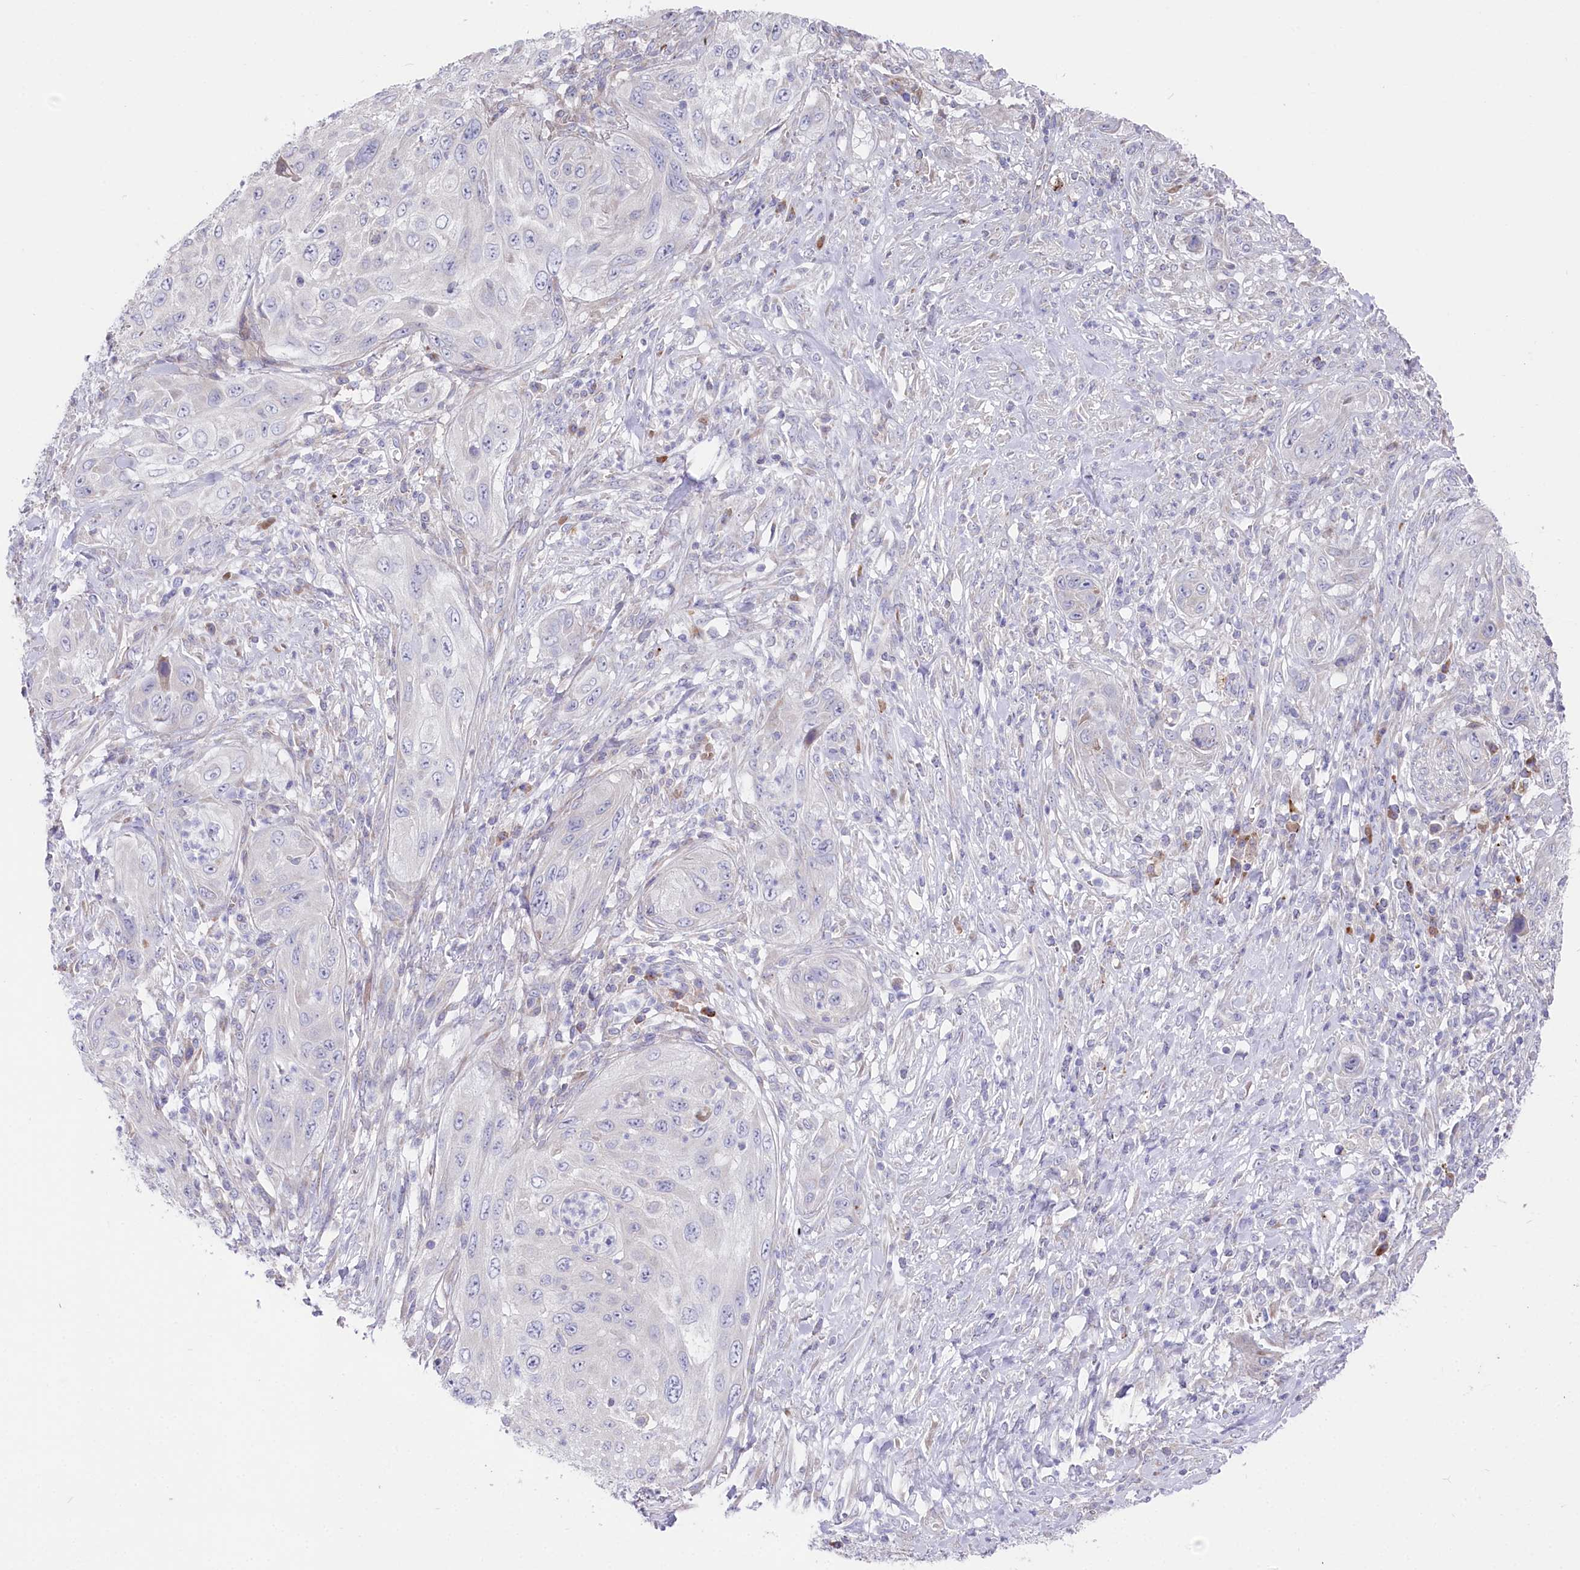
{"staining": {"intensity": "negative", "quantity": "none", "location": "none"}, "tissue": "cervical cancer", "cell_type": "Tumor cells", "image_type": "cancer", "snomed": [{"axis": "morphology", "description": "Squamous cell carcinoma, NOS"}, {"axis": "topography", "description": "Cervix"}], "caption": "Tumor cells are negative for brown protein staining in cervical cancer (squamous cell carcinoma).", "gene": "POGLUT1", "patient": {"sex": "female", "age": 42}}